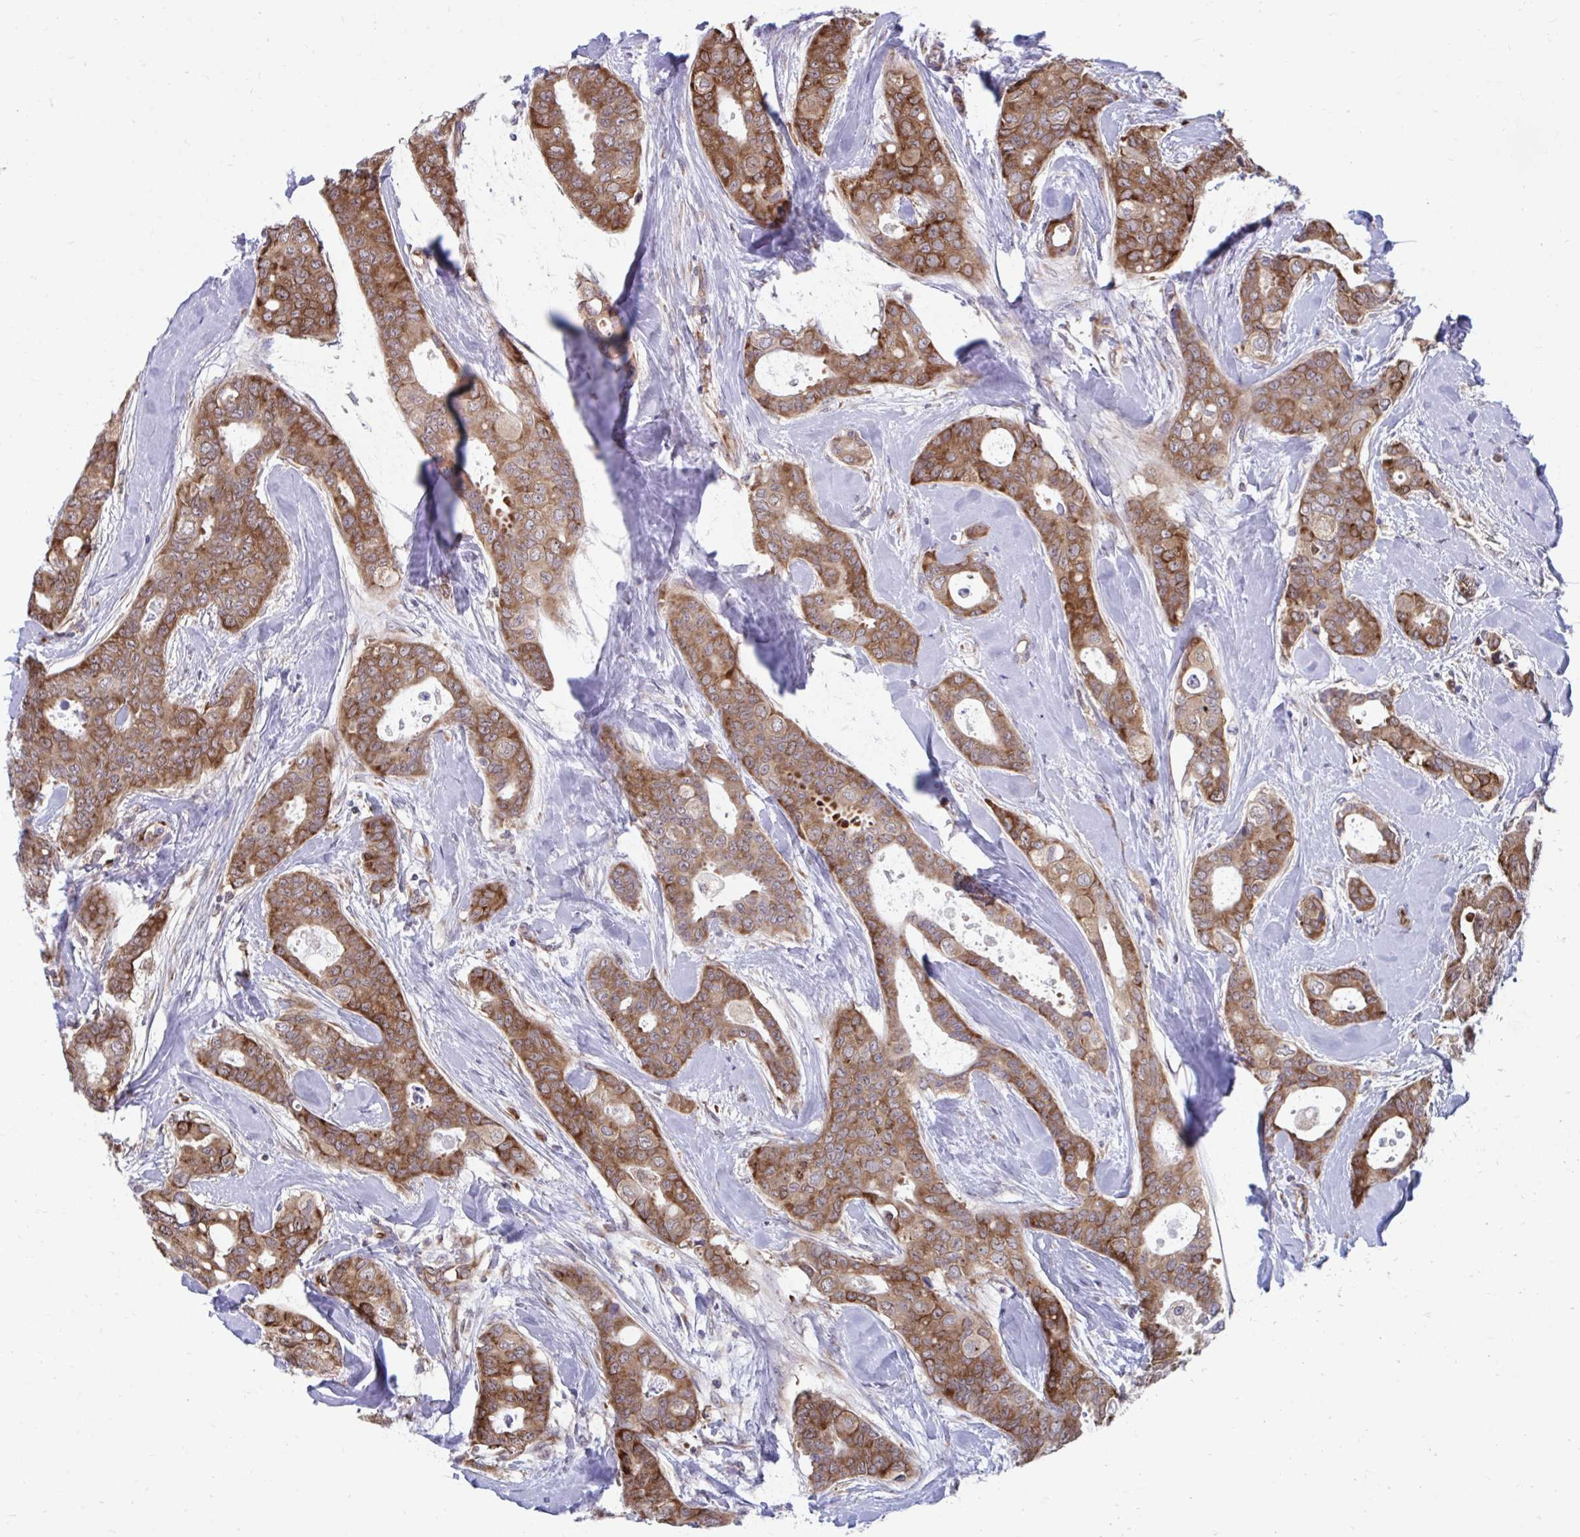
{"staining": {"intensity": "moderate", "quantity": ">75%", "location": "cytoplasmic/membranous"}, "tissue": "breast cancer", "cell_type": "Tumor cells", "image_type": "cancer", "snomed": [{"axis": "morphology", "description": "Duct carcinoma"}, {"axis": "topography", "description": "Breast"}], "caption": "Immunohistochemistry micrograph of breast cancer stained for a protein (brown), which shows medium levels of moderate cytoplasmic/membranous expression in approximately >75% of tumor cells.", "gene": "SELENON", "patient": {"sex": "female", "age": 45}}